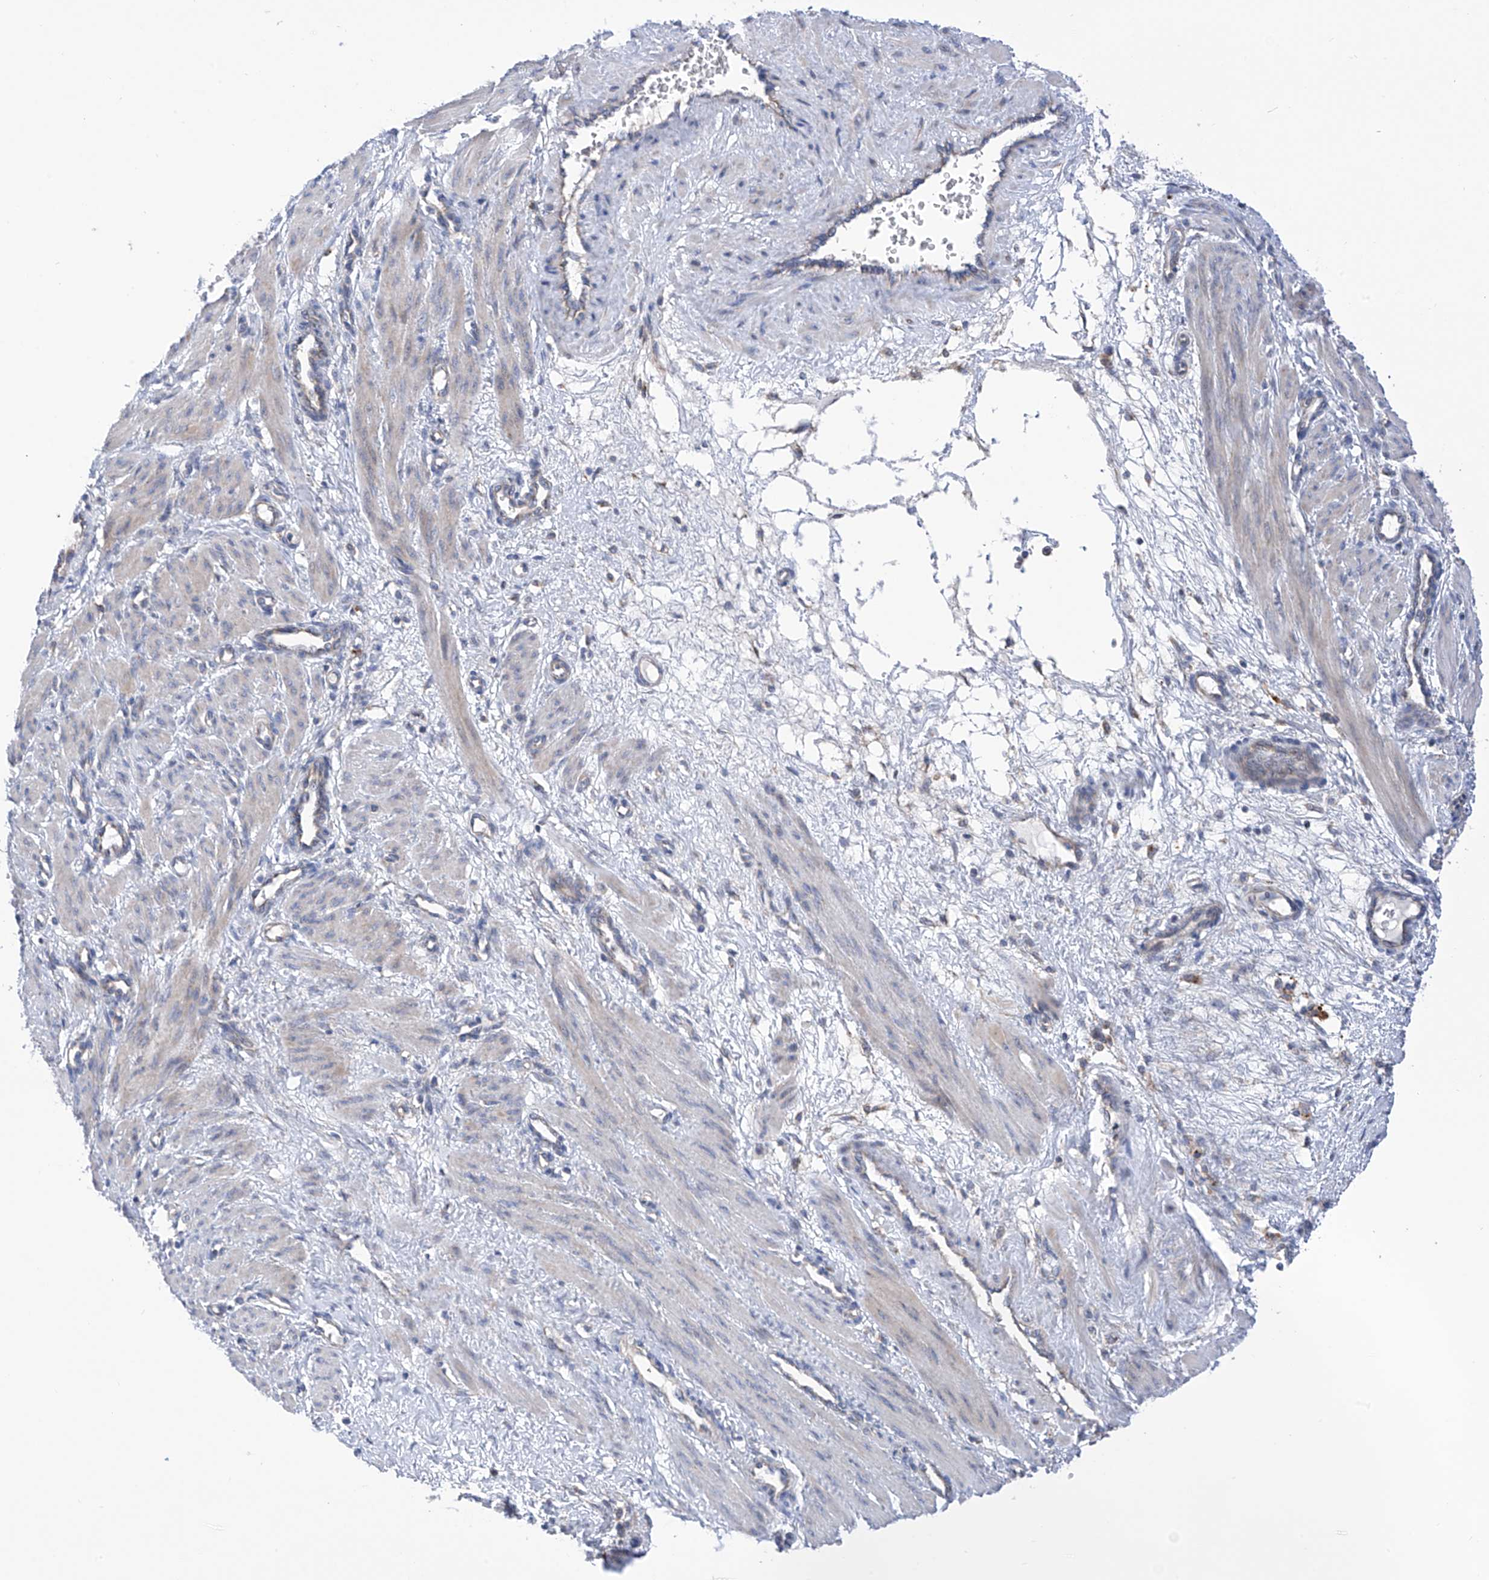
{"staining": {"intensity": "negative", "quantity": "none", "location": "none"}, "tissue": "smooth muscle", "cell_type": "Smooth muscle cells", "image_type": "normal", "snomed": [{"axis": "morphology", "description": "Normal tissue, NOS"}, {"axis": "topography", "description": "Endometrium"}], "caption": "This histopathology image is of normal smooth muscle stained with immunohistochemistry (IHC) to label a protein in brown with the nuclei are counter-stained blue. There is no positivity in smooth muscle cells. (Brightfield microscopy of DAB (3,3'-diaminobenzidine) immunohistochemistry at high magnification).", "gene": "P2RX7", "patient": {"sex": "female", "age": 33}}